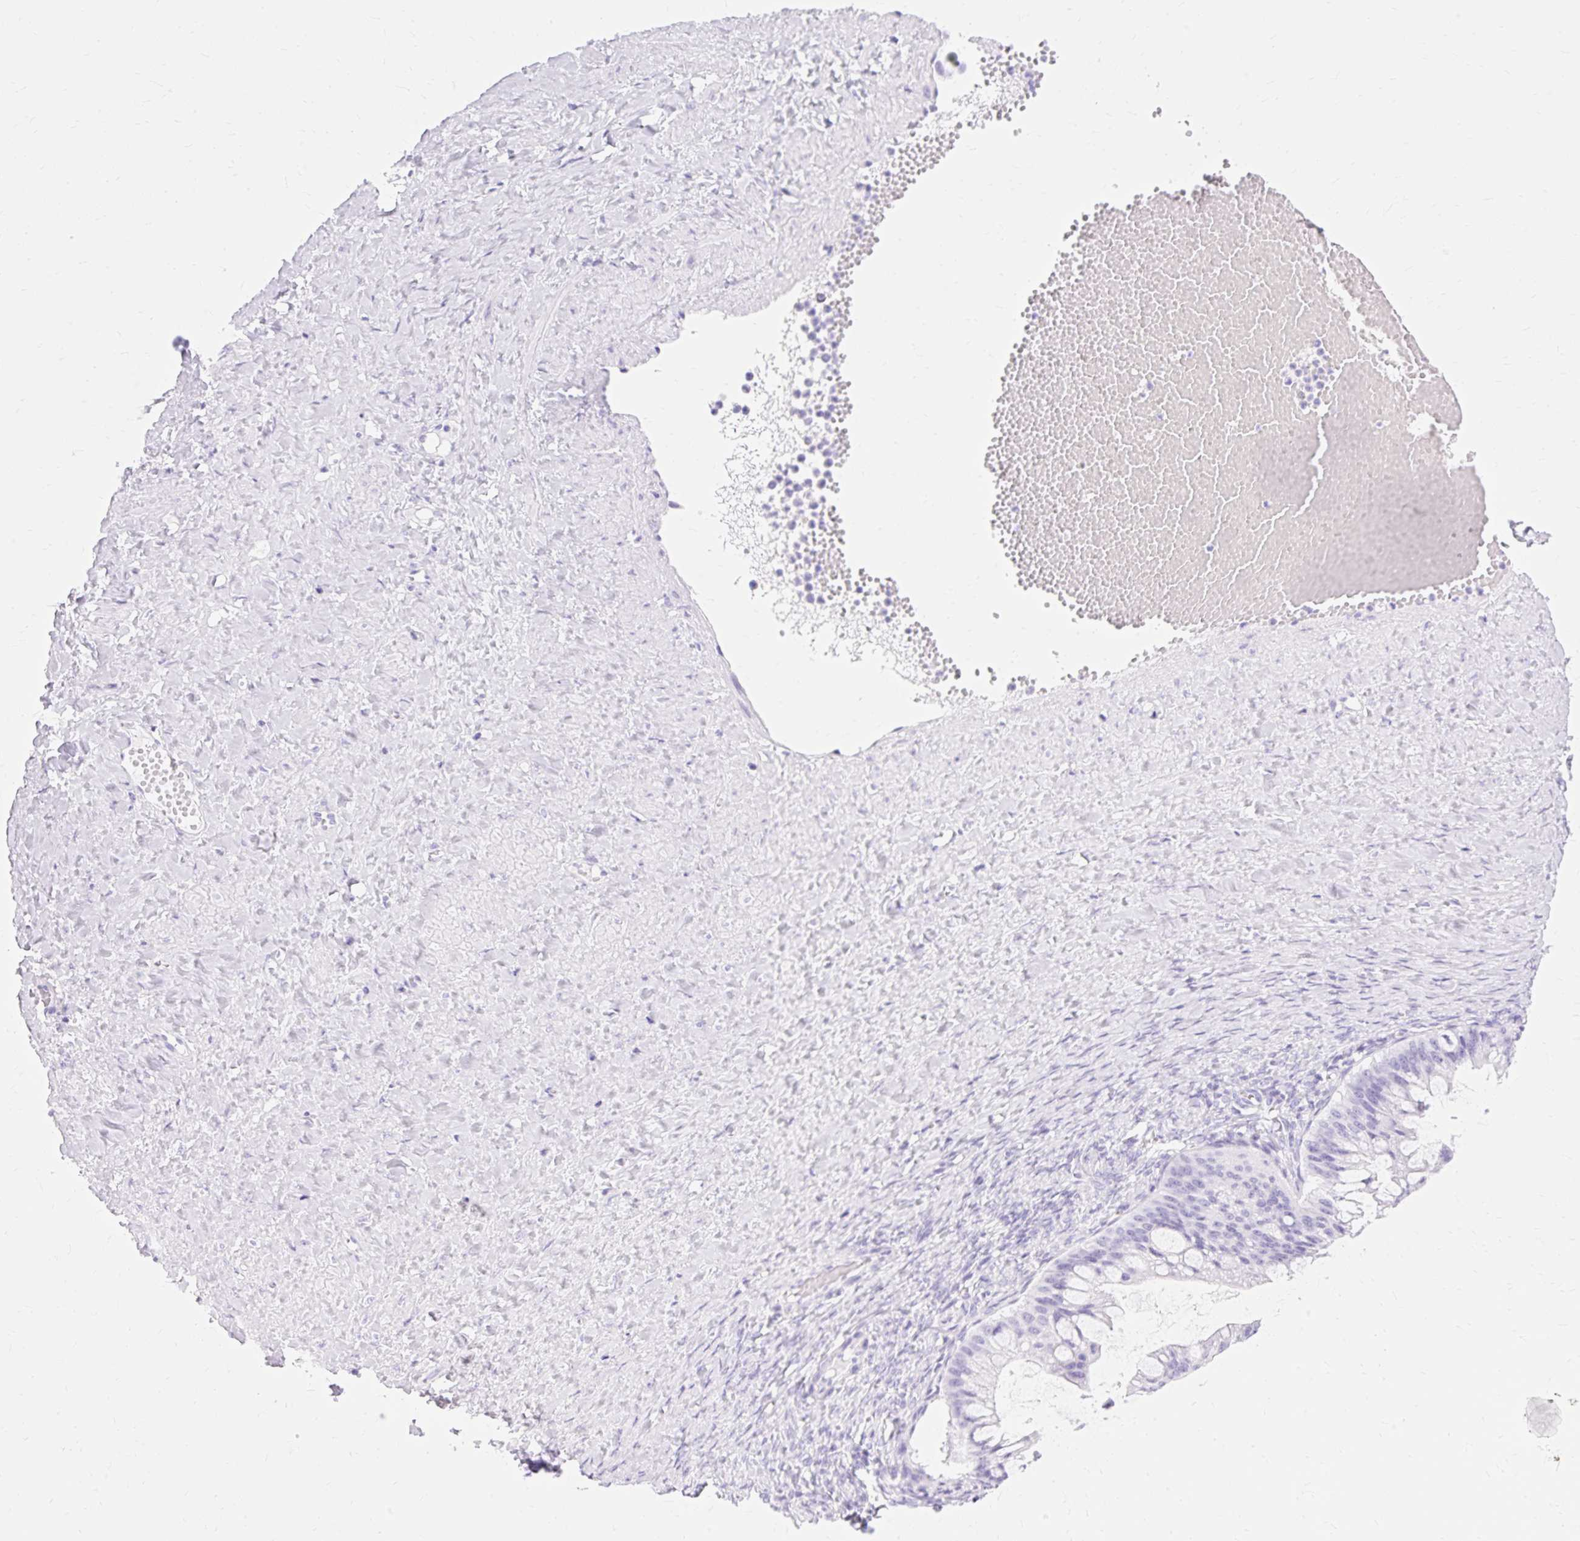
{"staining": {"intensity": "negative", "quantity": "none", "location": "none"}, "tissue": "ovarian cancer", "cell_type": "Tumor cells", "image_type": "cancer", "snomed": [{"axis": "morphology", "description": "Cystadenocarcinoma, mucinous, NOS"}, {"axis": "topography", "description": "Ovary"}], "caption": "IHC image of human mucinous cystadenocarcinoma (ovarian) stained for a protein (brown), which shows no expression in tumor cells.", "gene": "MBP", "patient": {"sex": "female", "age": 73}}